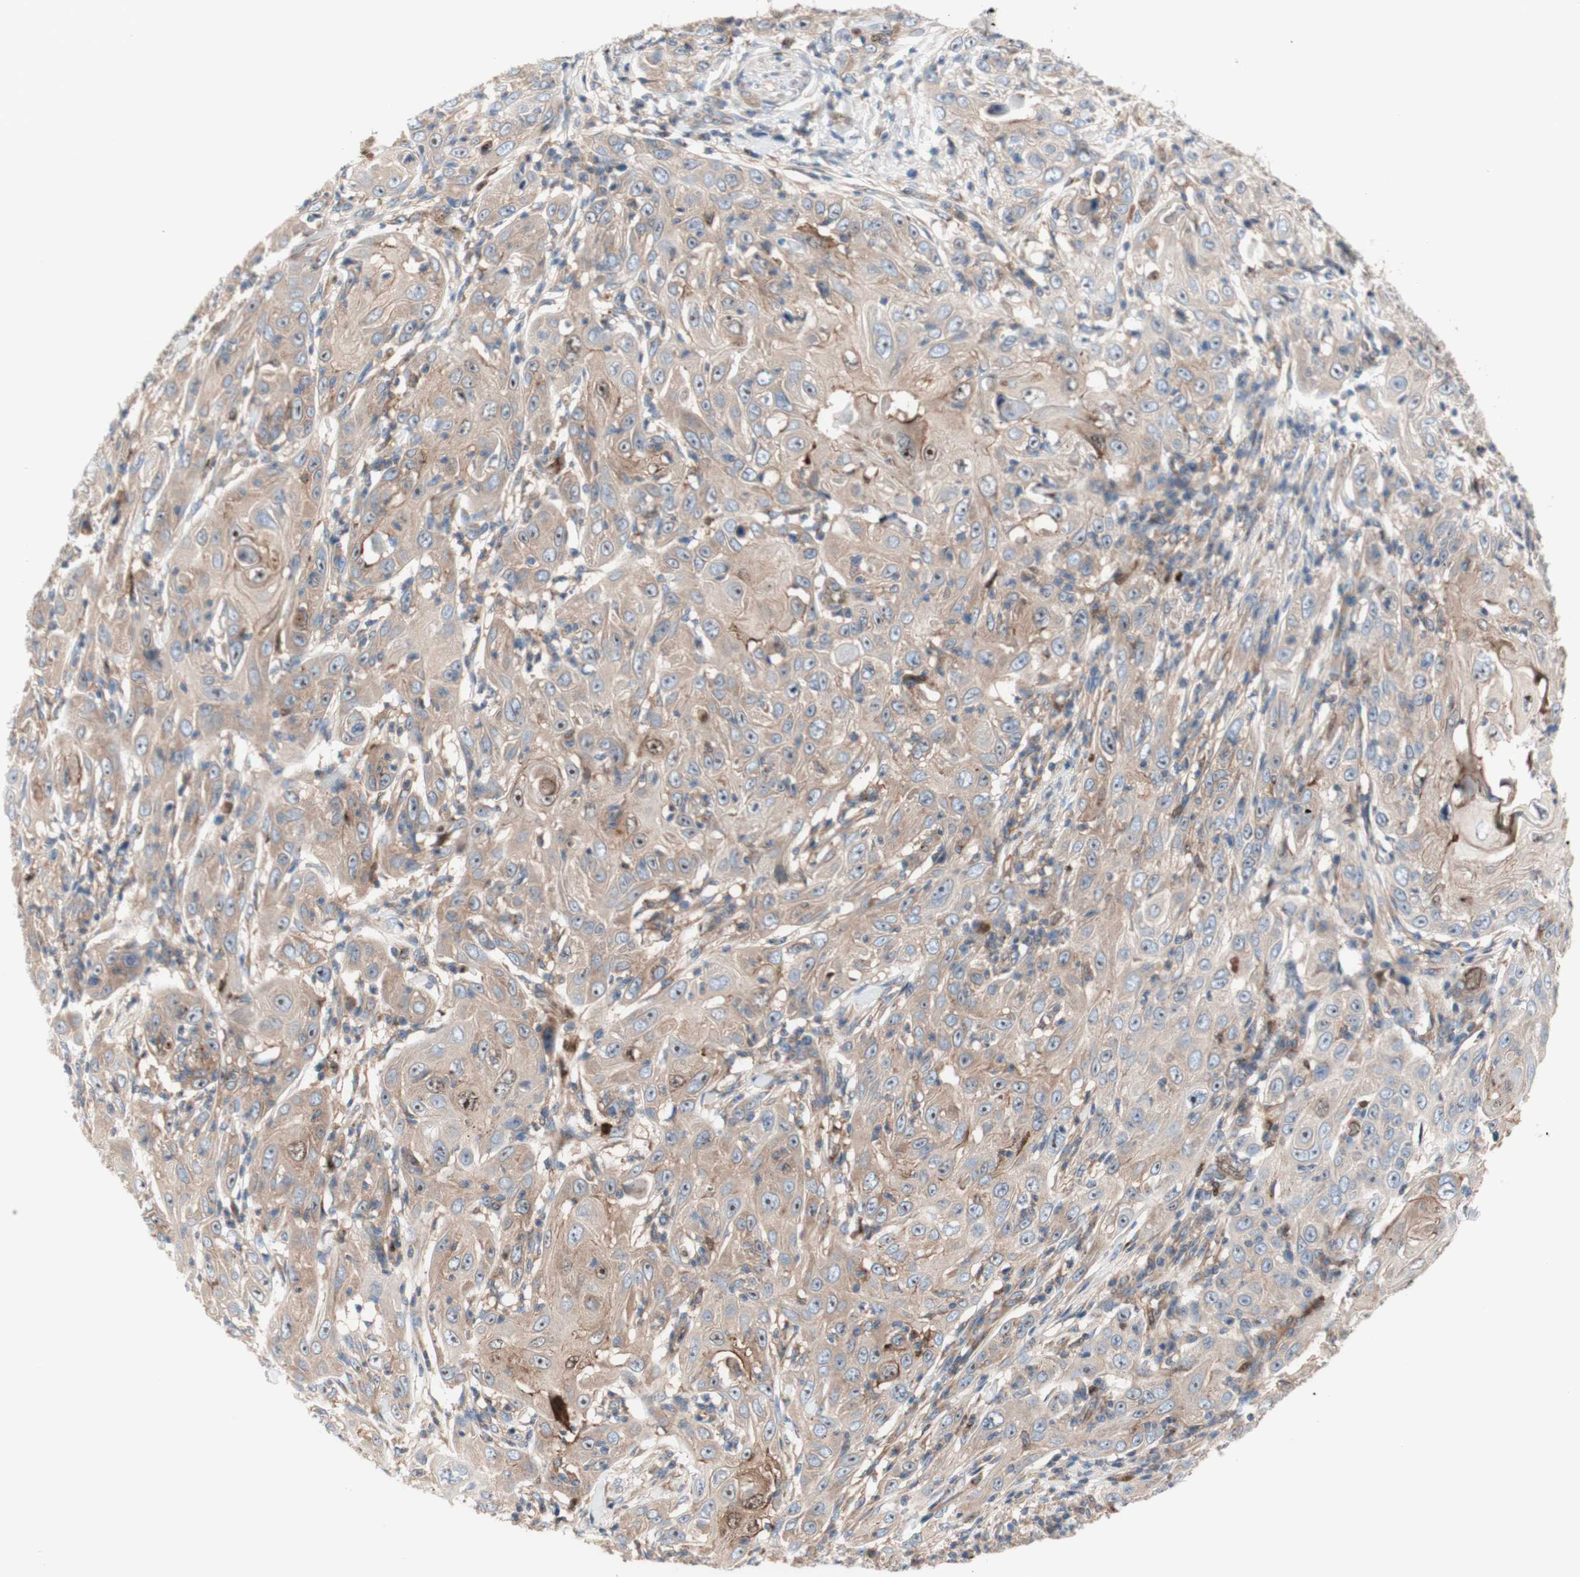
{"staining": {"intensity": "moderate", "quantity": ">75%", "location": "cytoplasmic/membranous,nuclear"}, "tissue": "skin cancer", "cell_type": "Tumor cells", "image_type": "cancer", "snomed": [{"axis": "morphology", "description": "Squamous cell carcinoma, NOS"}, {"axis": "topography", "description": "Skin"}], "caption": "Immunohistochemical staining of skin squamous cell carcinoma displays moderate cytoplasmic/membranous and nuclear protein staining in approximately >75% of tumor cells.", "gene": "USP9X", "patient": {"sex": "female", "age": 88}}